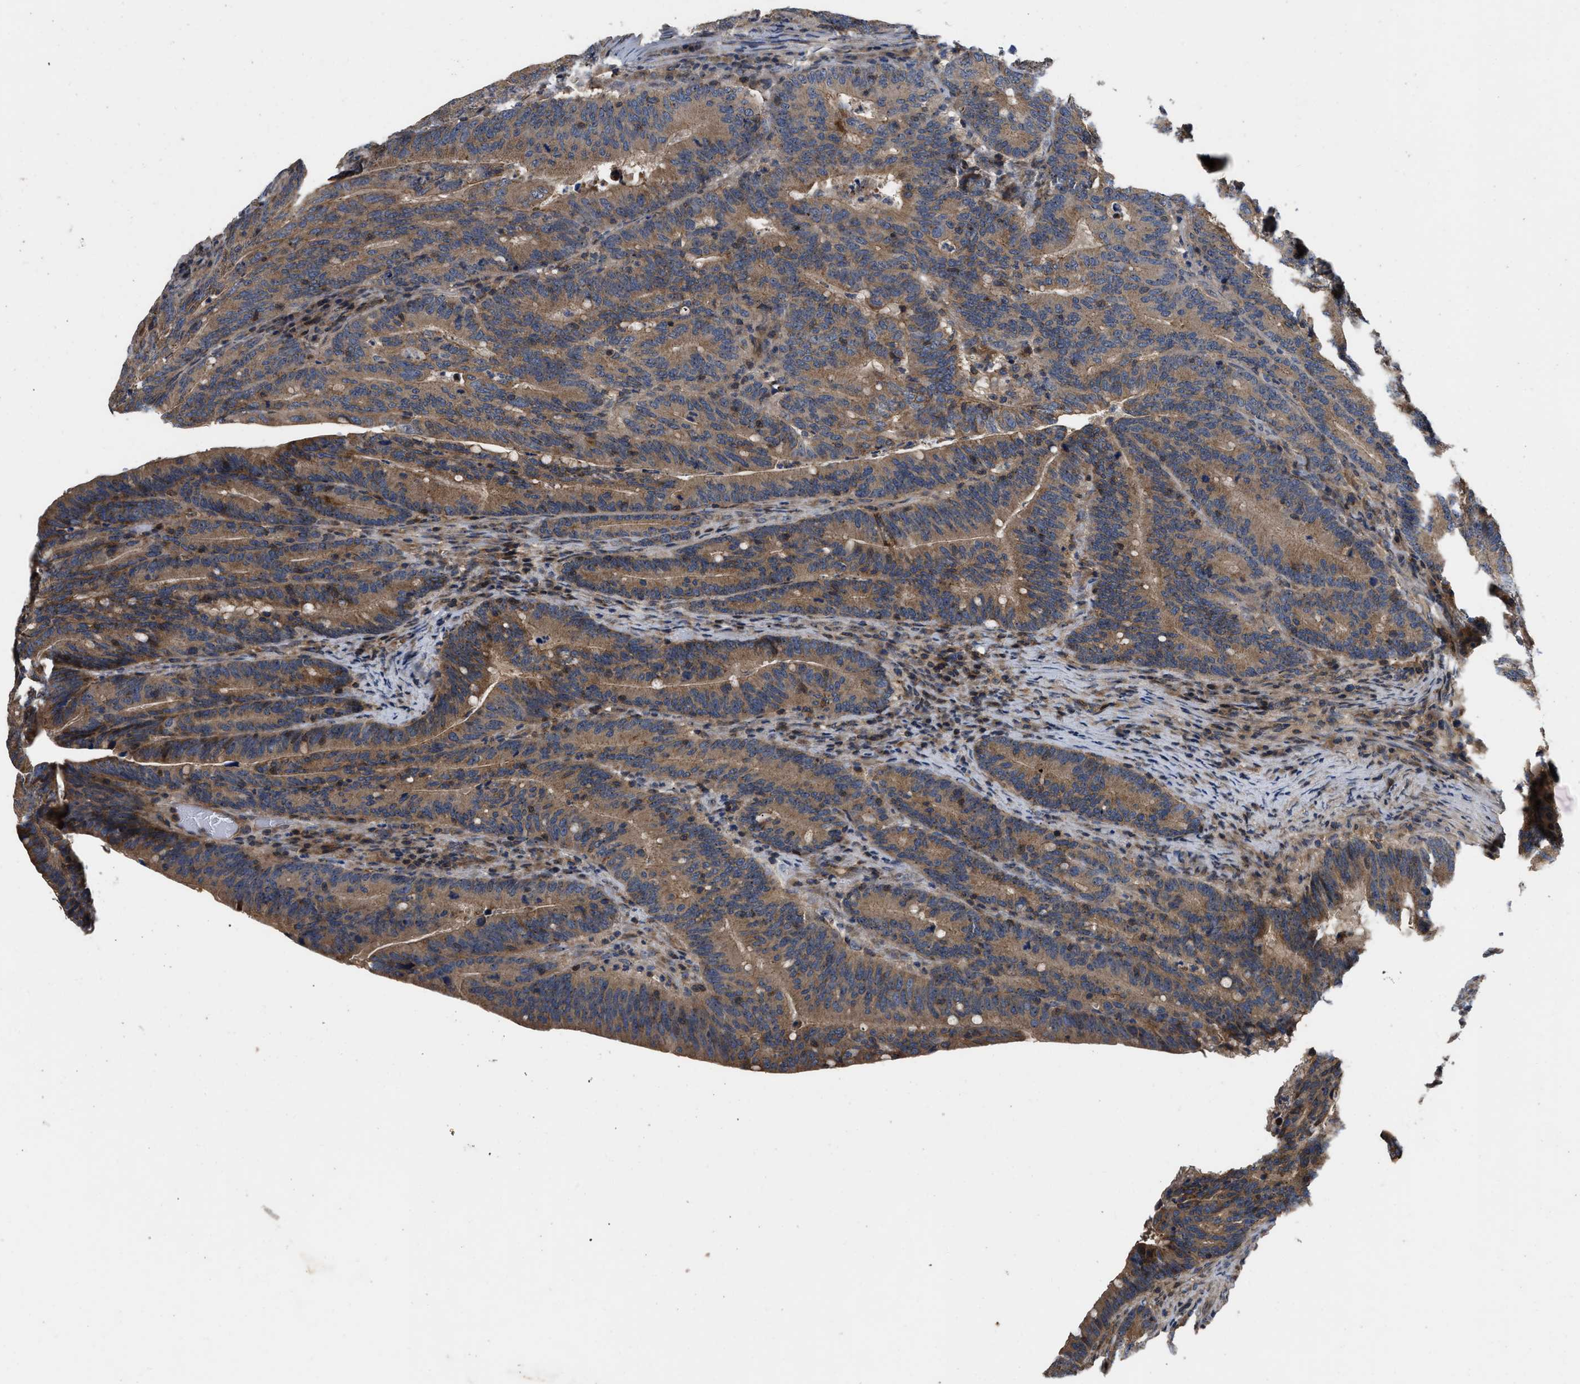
{"staining": {"intensity": "moderate", "quantity": ">75%", "location": "cytoplasmic/membranous"}, "tissue": "colorectal cancer", "cell_type": "Tumor cells", "image_type": "cancer", "snomed": [{"axis": "morphology", "description": "Adenocarcinoma, NOS"}, {"axis": "topography", "description": "Colon"}], "caption": "Colorectal cancer stained with IHC displays moderate cytoplasmic/membranous staining in approximately >75% of tumor cells. The staining was performed using DAB, with brown indicating positive protein expression. Nuclei are stained blue with hematoxylin.", "gene": "PRDM14", "patient": {"sex": "female", "age": 66}}